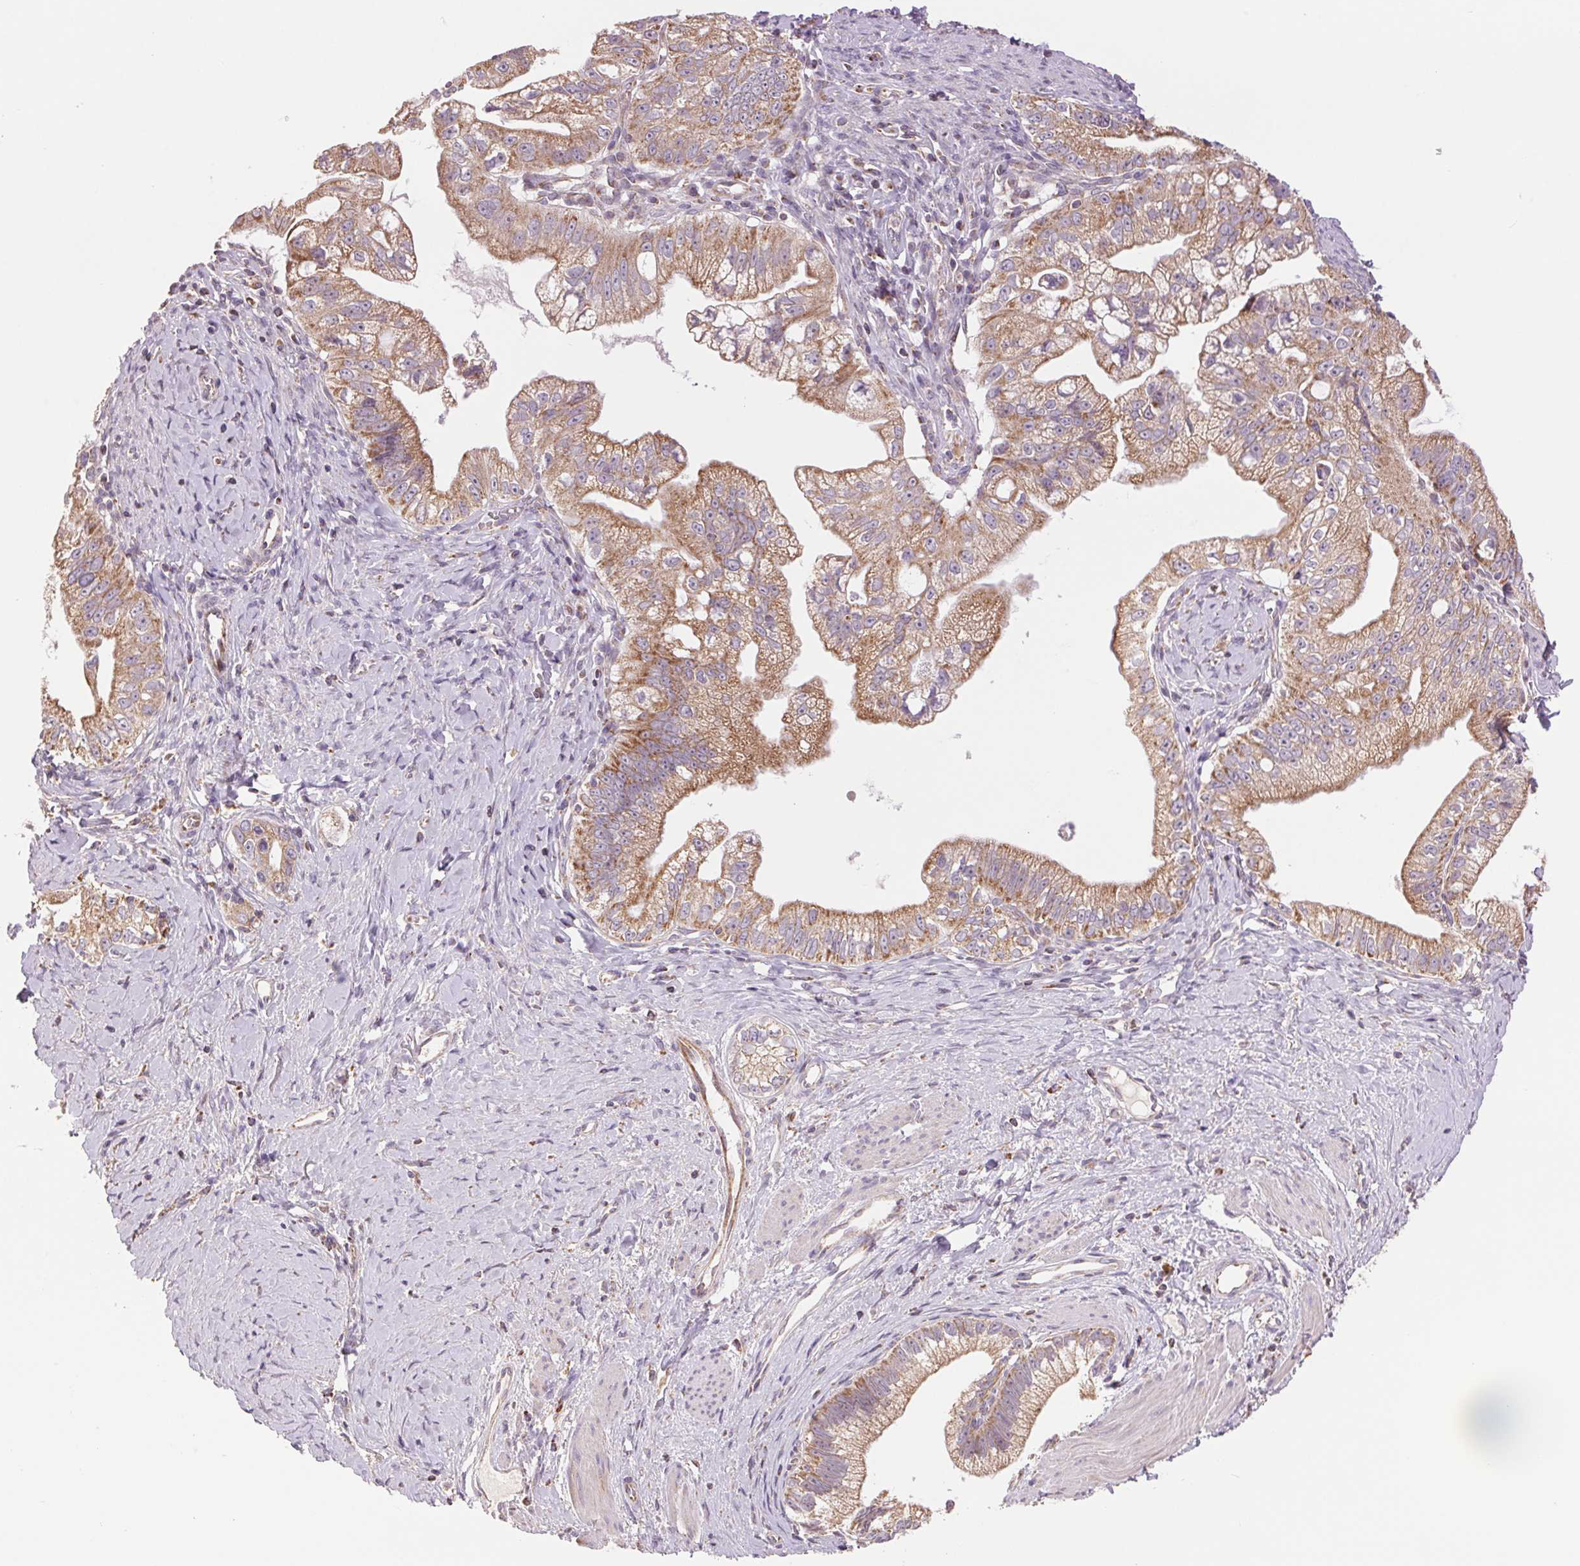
{"staining": {"intensity": "moderate", "quantity": ">75%", "location": "cytoplasmic/membranous"}, "tissue": "pancreatic cancer", "cell_type": "Tumor cells", "image_type": "cancer", "snomed": [{"axis": "morphology", "description": "Adenocarcinoma, NOS"}, {"axis": "topography", "description": "Pancreas"}], "caption": "The histopathology image displays a brown stain indicating the presence of a protein in the cytoplasmic/membranous of tumor cells in adenocarcinoma (pancreatic).", "gene": "DGUOK", "patient": {"sex": "male", "age": 70}}